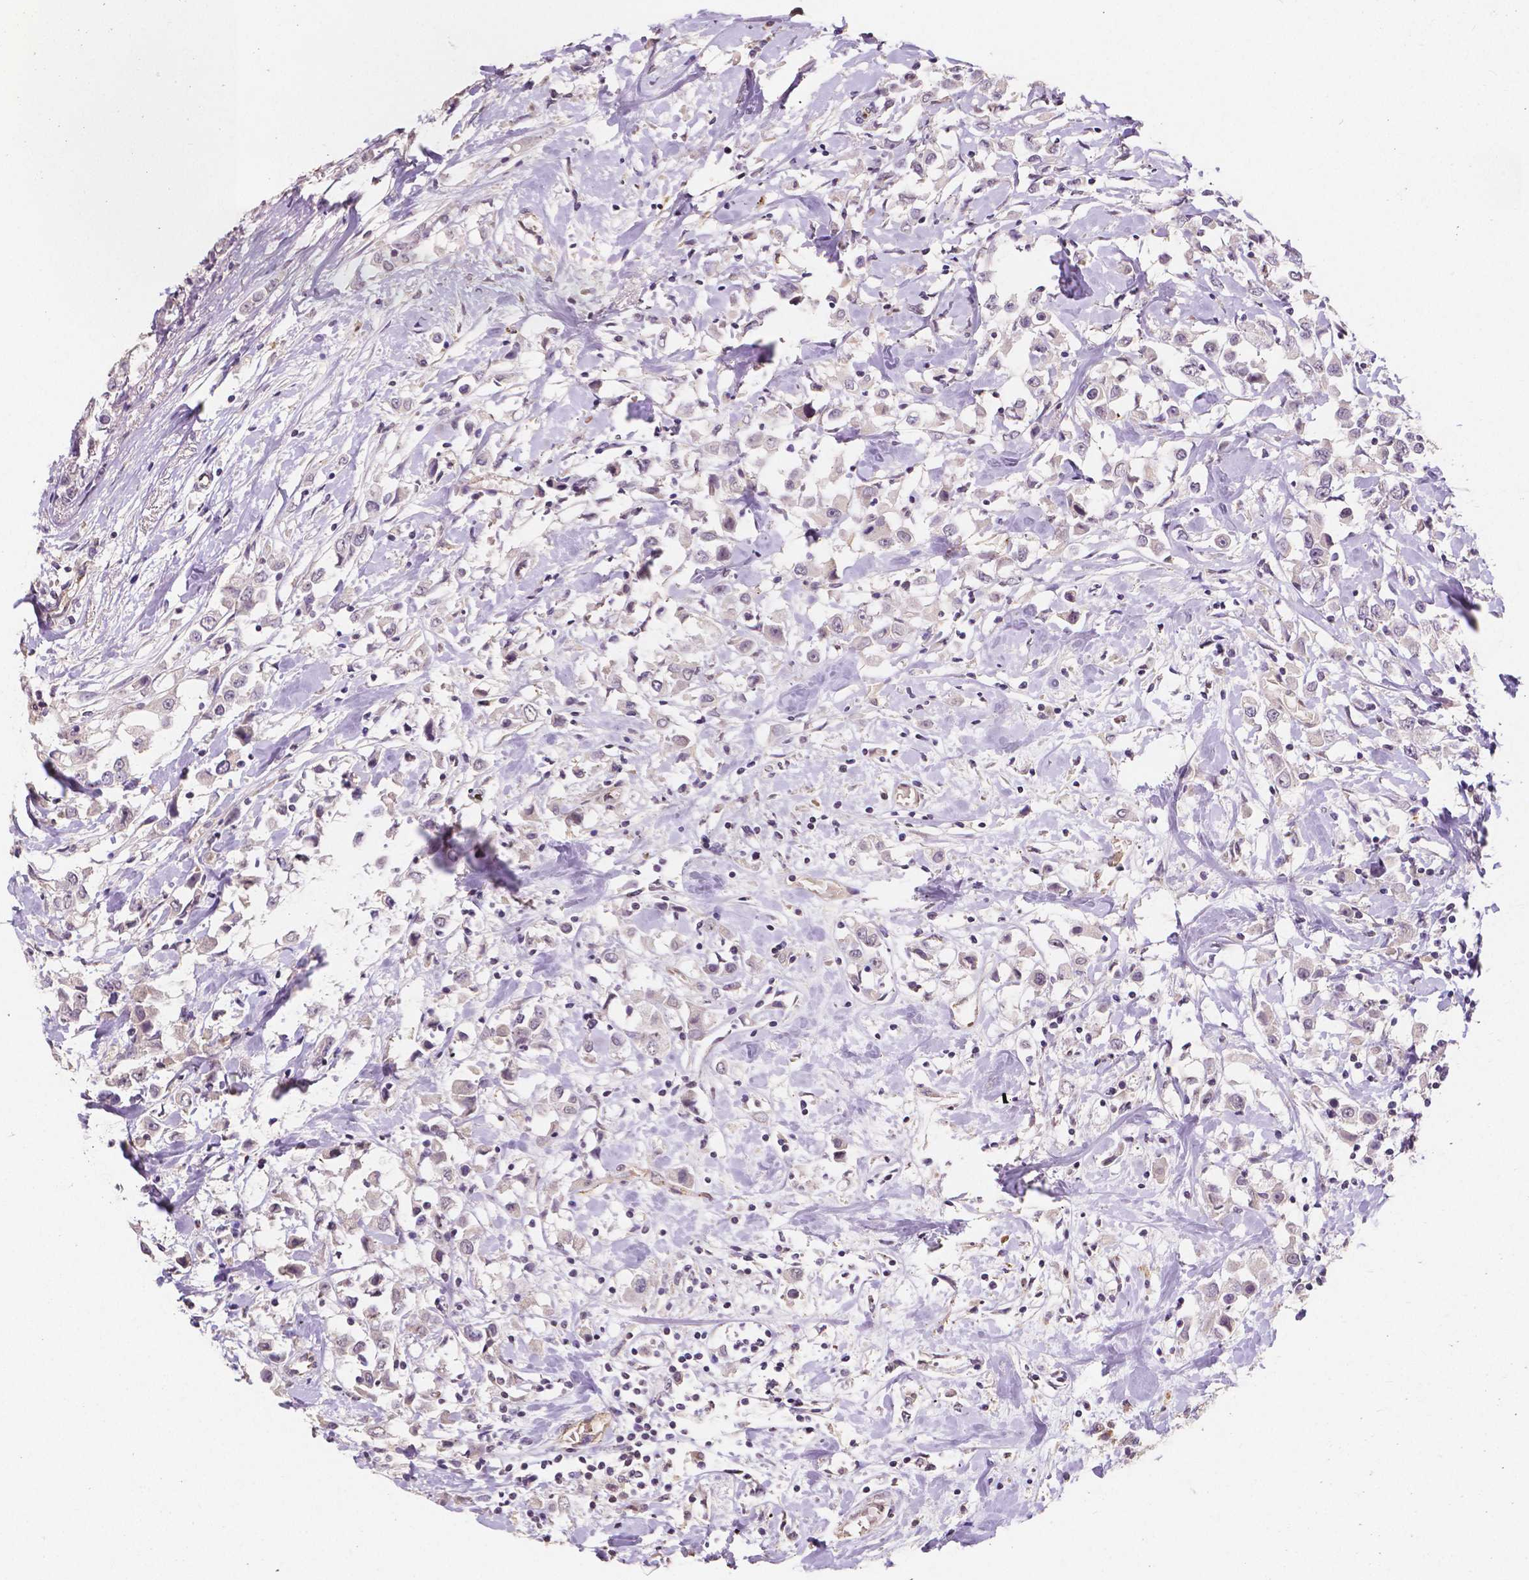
{"staining": {"intensity": "negative", "quantity": "none", "location": "none"}, "tissue": "breast cancer", "cell_type": "Tumor cells", "image_type": "cancer", "snomed": [{"axis": "morphology", "description": "Duct carcinoma"}, {"axis": "topography", "description": "Breast"}], "caption": "Protein analysis of breast cancer (infiltrating ductal carcinoma) displays no significant staining in tumor cells.", "gene": "ELAVL2", "patient": {"sex": "female", "age": 61}}